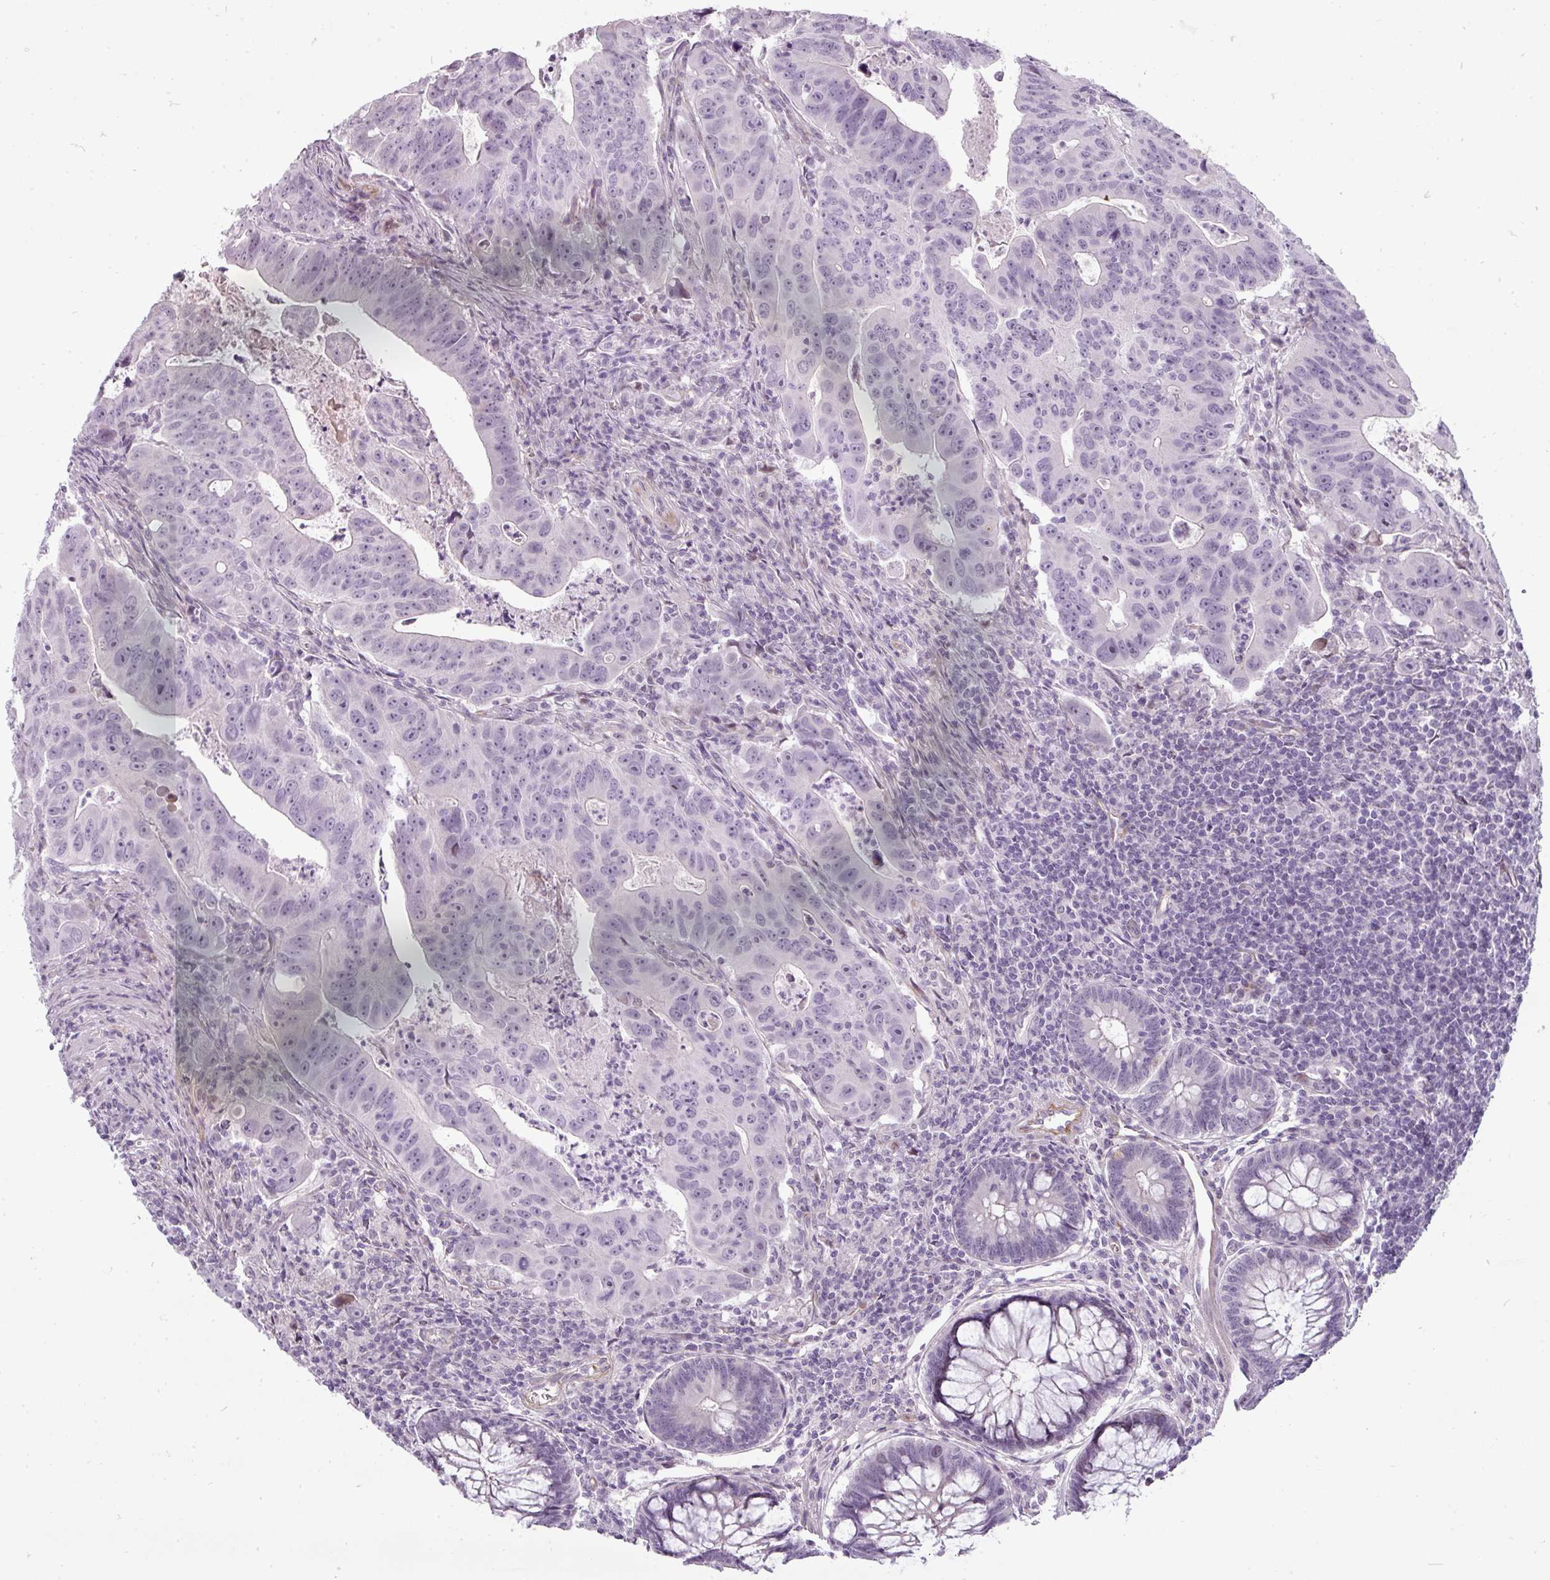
{"staining": {"intensity": "negative", "quantity": "none", "location": "none"}, "tissue": "colorectal cancer", "cell_type": "Tumor cells", "image_type": "cancer", "snomed": [{"axis": "morphology", "description": "Adenocarcinoma, NOS"}, {"axis": "topography", "description": "Rectum"}], "caption": "An image of human colorectal cancer (adenocarcinoma) is negative for staining in tumor cells.", "gene": "CHRDL1", "patient": {"sex": "male", "age": 69}}